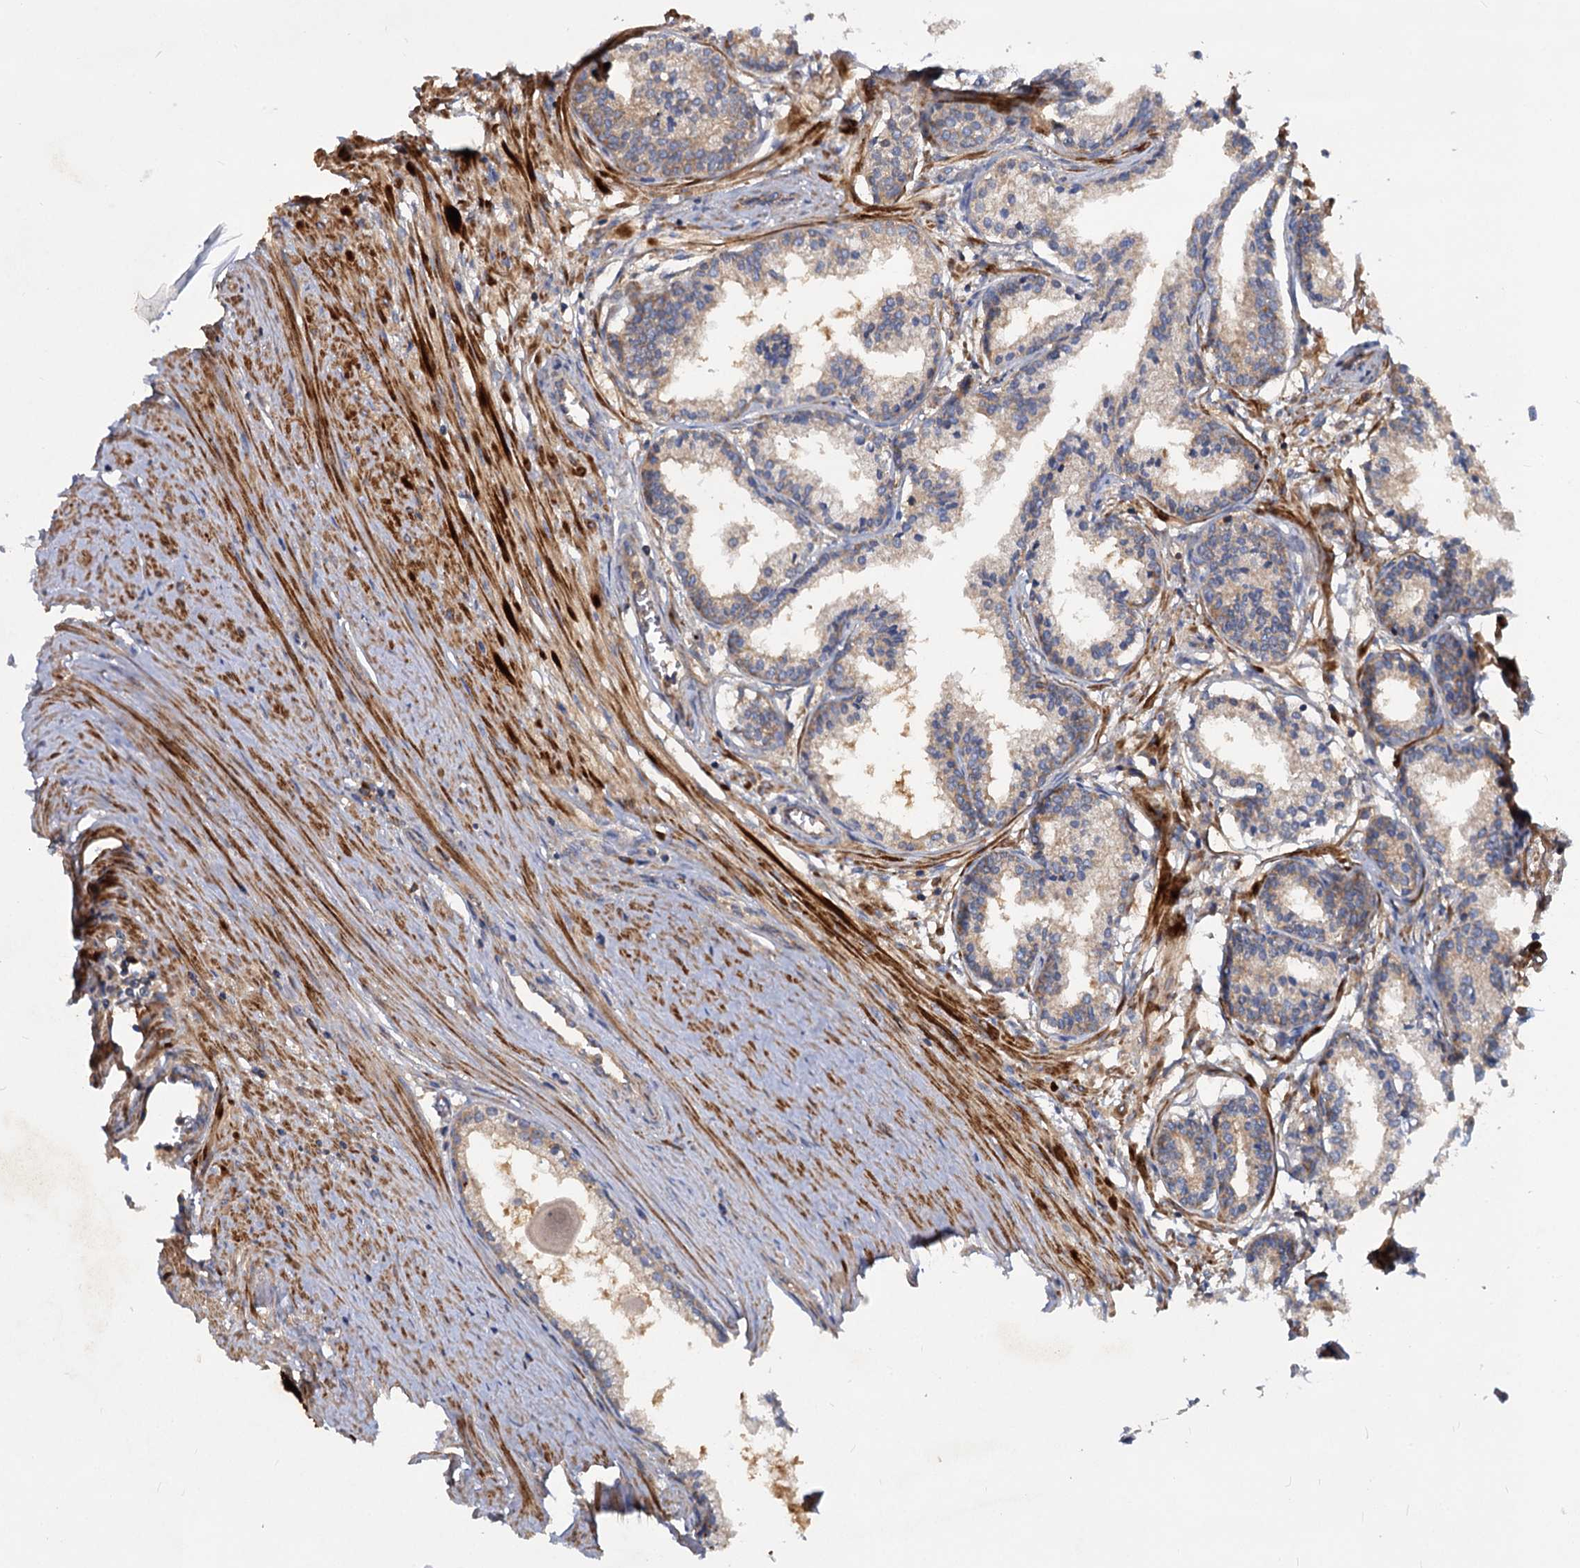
{"staining": {"intensity": "moderate", "quantity": "25%-75%", "location": "cytoplasmic/membranous"}, "tissue": "prostate cancer", "cell_type": "Tumor cells", "image_type": "cancer", "snomed": [{"axis": "morphology", "description": "Adenocarcinoma, High grade"}, {"axis": "topography", "description": "Prostate"}], "caption": "High-grade adenocarcinoma (prostate) stained with DAB (3,3'-diaminobenzidine) immunohistochemistry shows medium levels of moderate cytoplasmic/membranous expression in about 25%-75% of tumor cells. (DAB = brown stain, brightfield microscopy at high magnification).", "gene": "ALKBH7", "patient": {"sex": "male", "age": 68}}